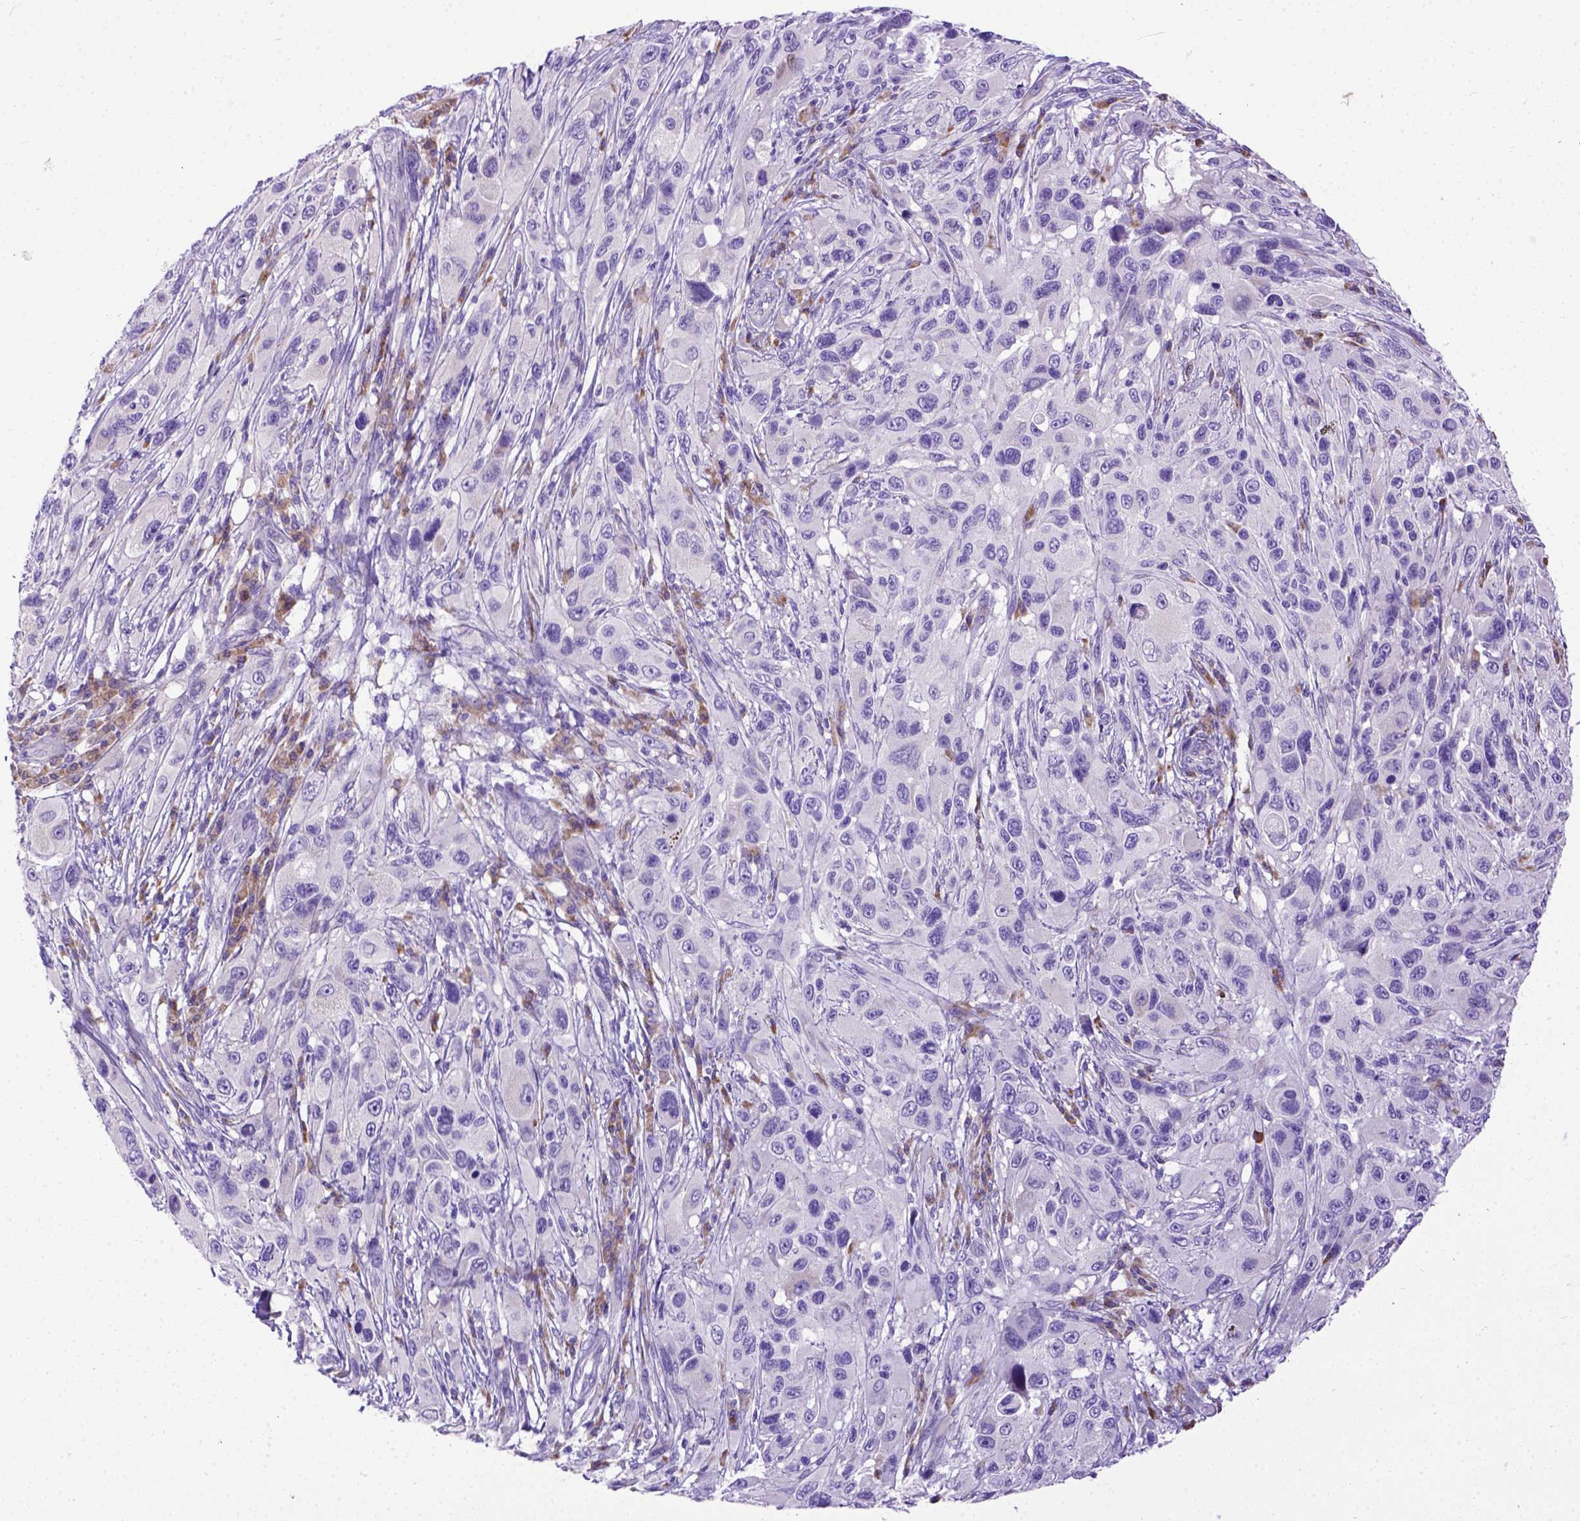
{"staining": {"intensity": "negative", "quantity": "none", "location": "none"}, "tissue": "melanoma", "cell_type": "Tumor cells", "image_type": "cancer", "snomed": [{"axis": "morphology", "description": "Malignant melanoma, NOS"}, {"axis": "topography", "description": "Skin"}], "caption": "Immunohistochemical staining of melanoma demonstrates no significant expression in tumor cells.", "gene": "CFAP300", "patient": {"sex": "male", "age": 53}}